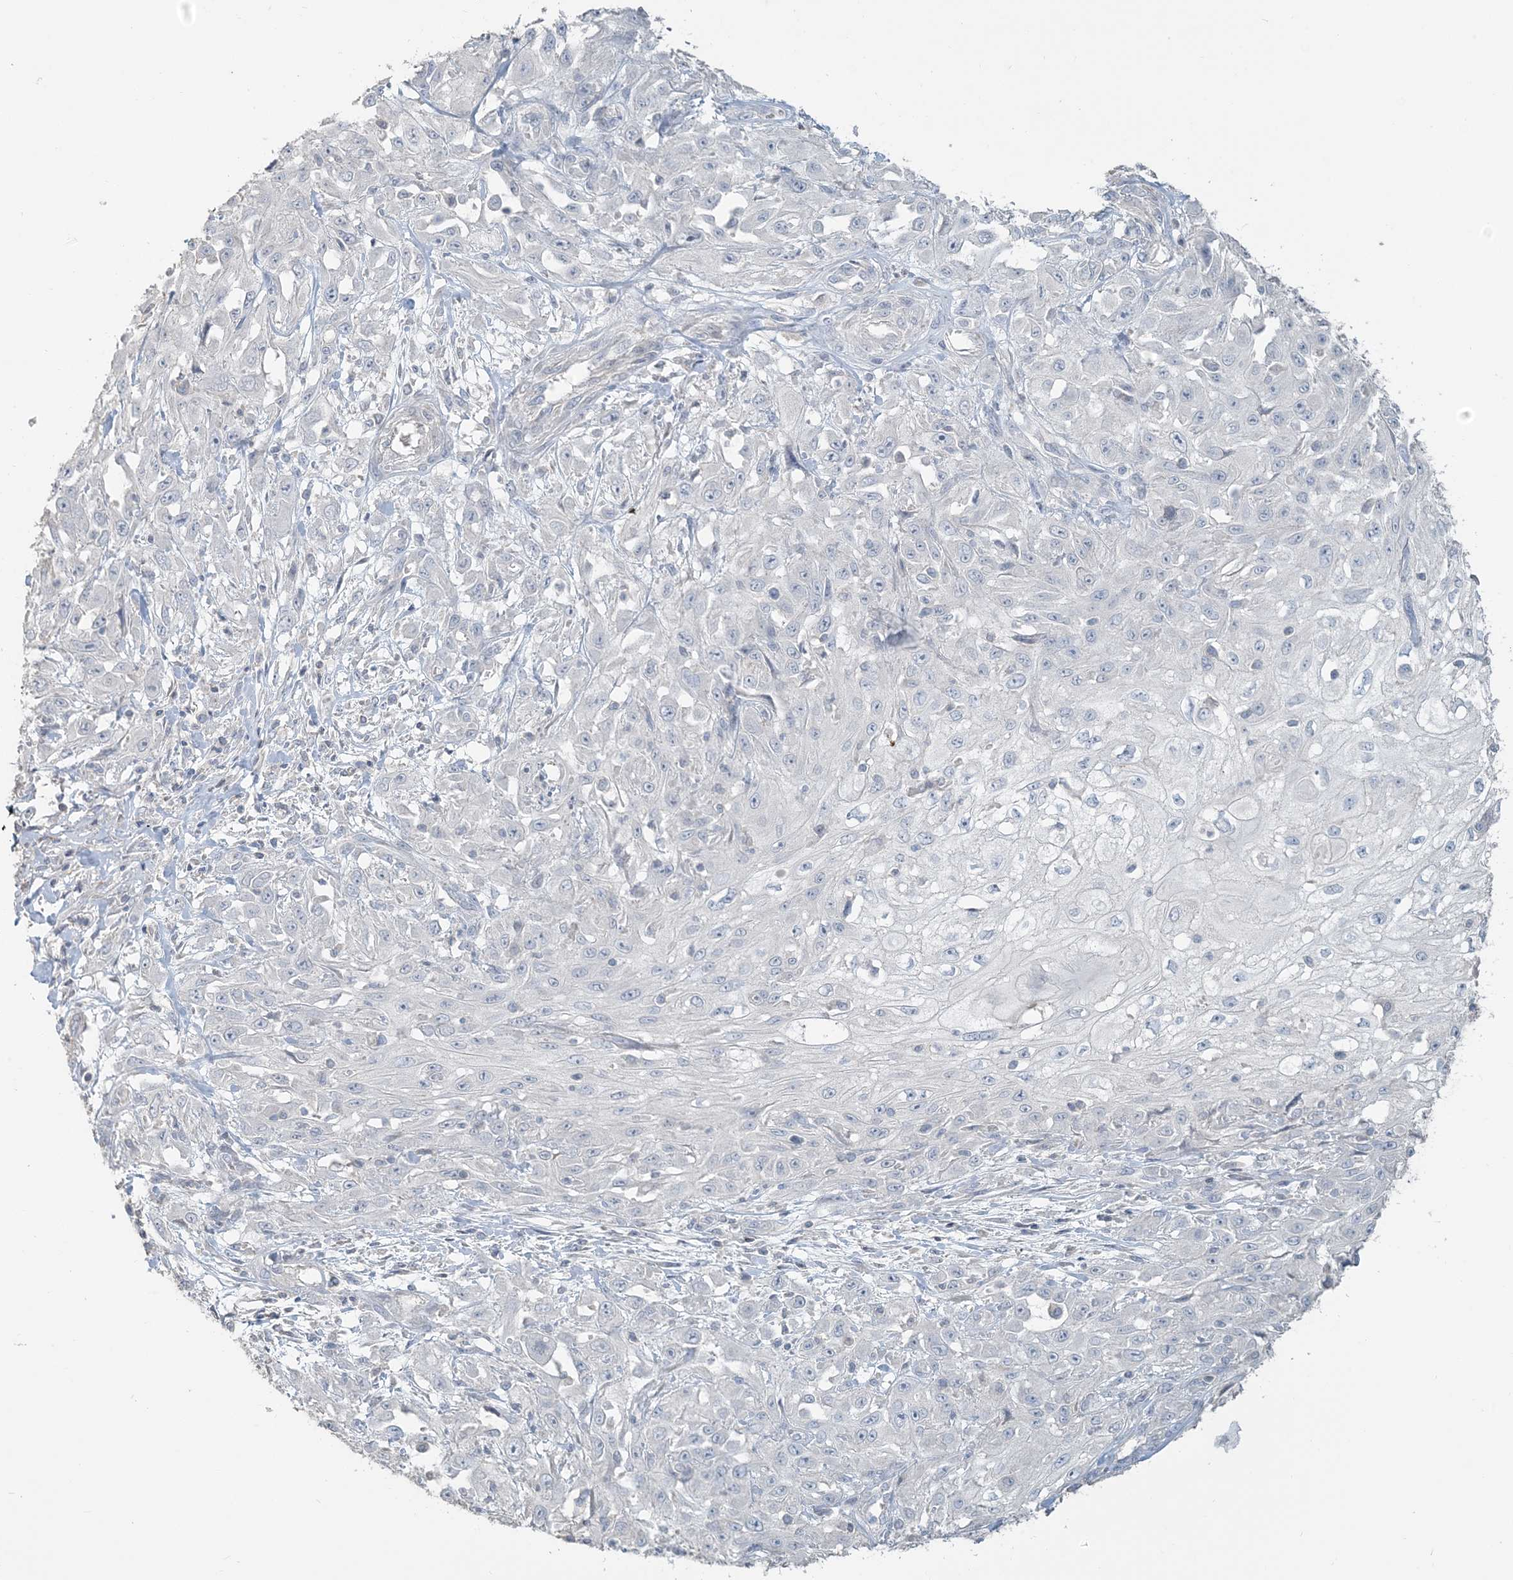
{"staining": {"intensity": "negative", "quantity": "none", "location": "none"}, "tissue": "skin cancer", "cell_type": "Tumor cells", "image_type": "cancer", "snomed": [{"axis": "morphology", "description": "Squamous cell carcinoma, NOS"}, {"axis": "morphology", "description": "Squamous cell carcinoma, metastatic, NOS"}, {"axis": "topography", "description": "Skin"}, {"axis": "topography", "description": "Lymph node"}], "caption": "Tumor cells are negative for brown protein staining in skin squamous cell carcinoma. (DAB (3,3'-diaminobenzidine) immunohistochemistry (IHC), high magnification).", "gene": "NPHS2", "patient": {"sex": "male", "age": 75}}